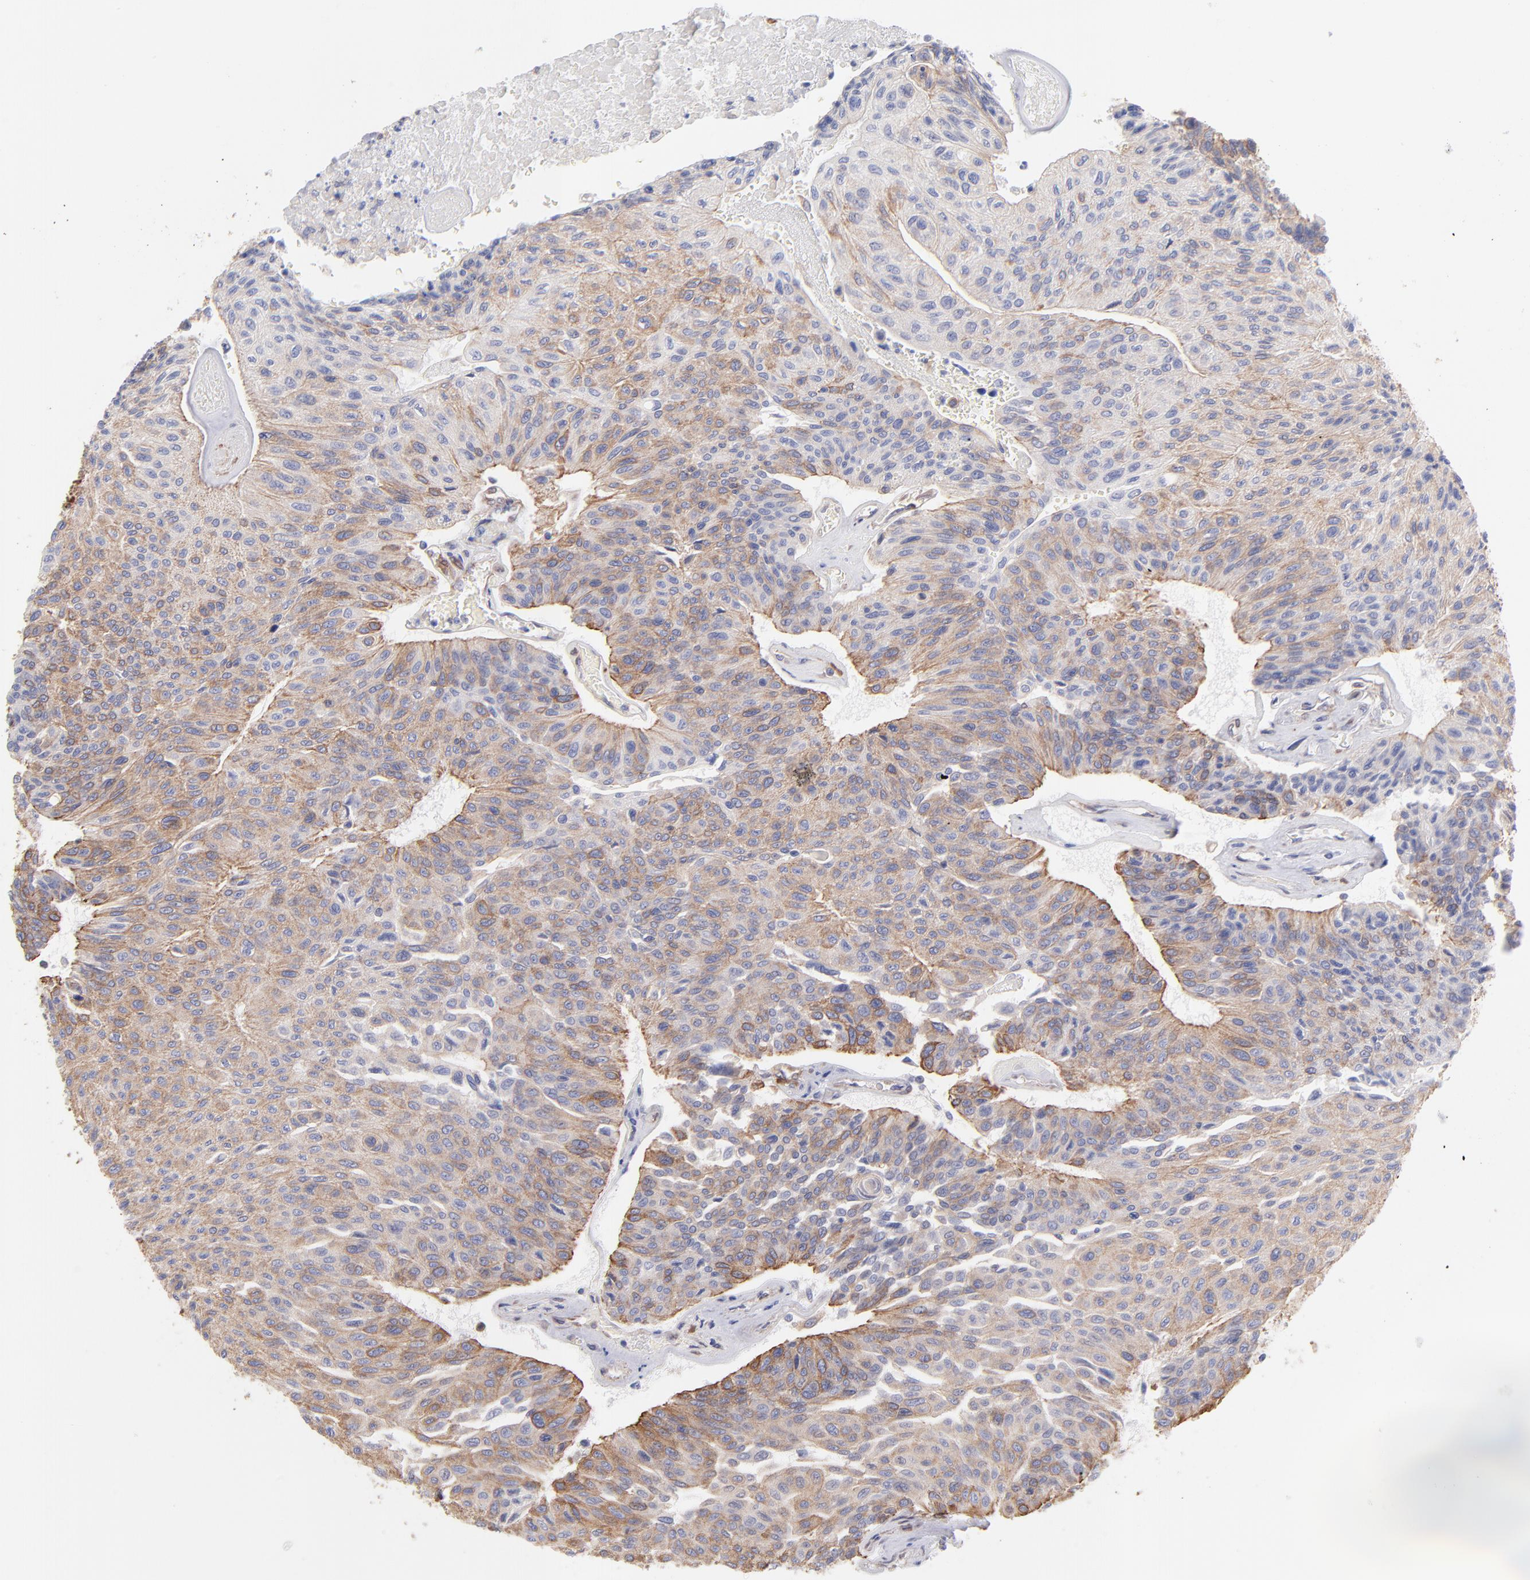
{"staining": {"intensity": "moderate", "quantity": ">75%", "location": "cytoplasmic/membranous"}, "tissue": "urothelial cancer", "cell_type": "Tumor cells", "image_type": "cancer", "snomed": [{"axis": "morphology", "description": "Urothelial carcinoma, High grade"}, {"axis": "topography", "description": "Urinary bladder"}], "caption": "Immunohistochemistry image of human urothelial cancer stained for a protein (brown), which shows medium levels of moderate cytoplasmic/membranous expression in about >75% of tumor cells.", "gene": "PLEC", "patient": {"sex": "male", "age": 66}}